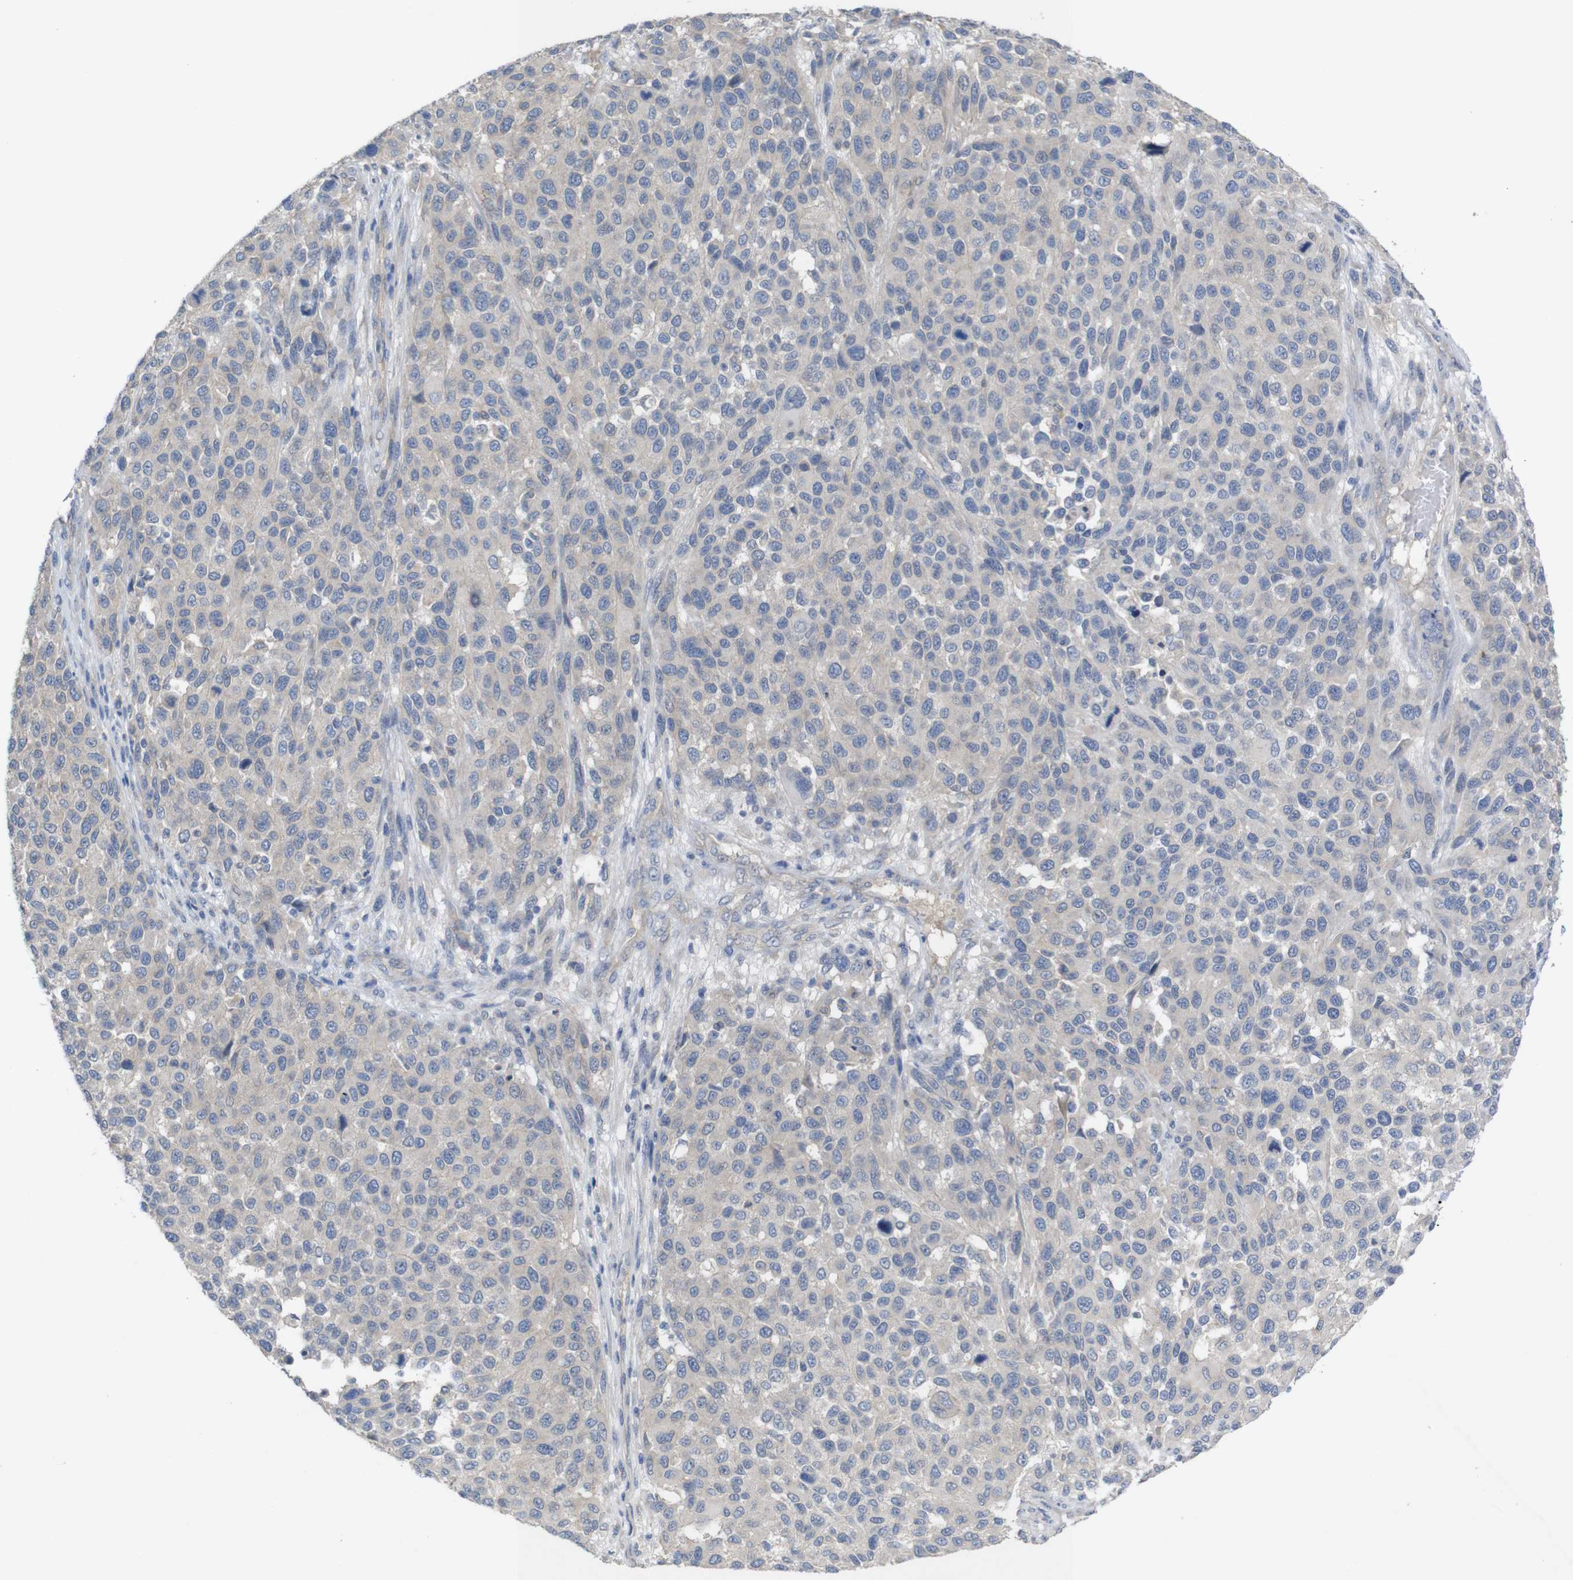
{"staining": {"intensity": "negative", "quantity": "none", "location": "none"}, "tissue": "melanoma", "cell_type": "Tumor cells", "image_type": "cancer", "snomed": [{"axis": "morphology", "description": "Malignant melanoma, Metastatic site"}, {"axis": "topography", "description": "Lymph node"}], "caption": "This image is of malignant melanoma (metastatic site) stained with immunohistochemistry to label a protein in brown with the nuclei are counter-stained blue. There is no positivity in tumor cells.", "gene": "KIDINS220", "patient": {"sex": "male", "age": 61}}